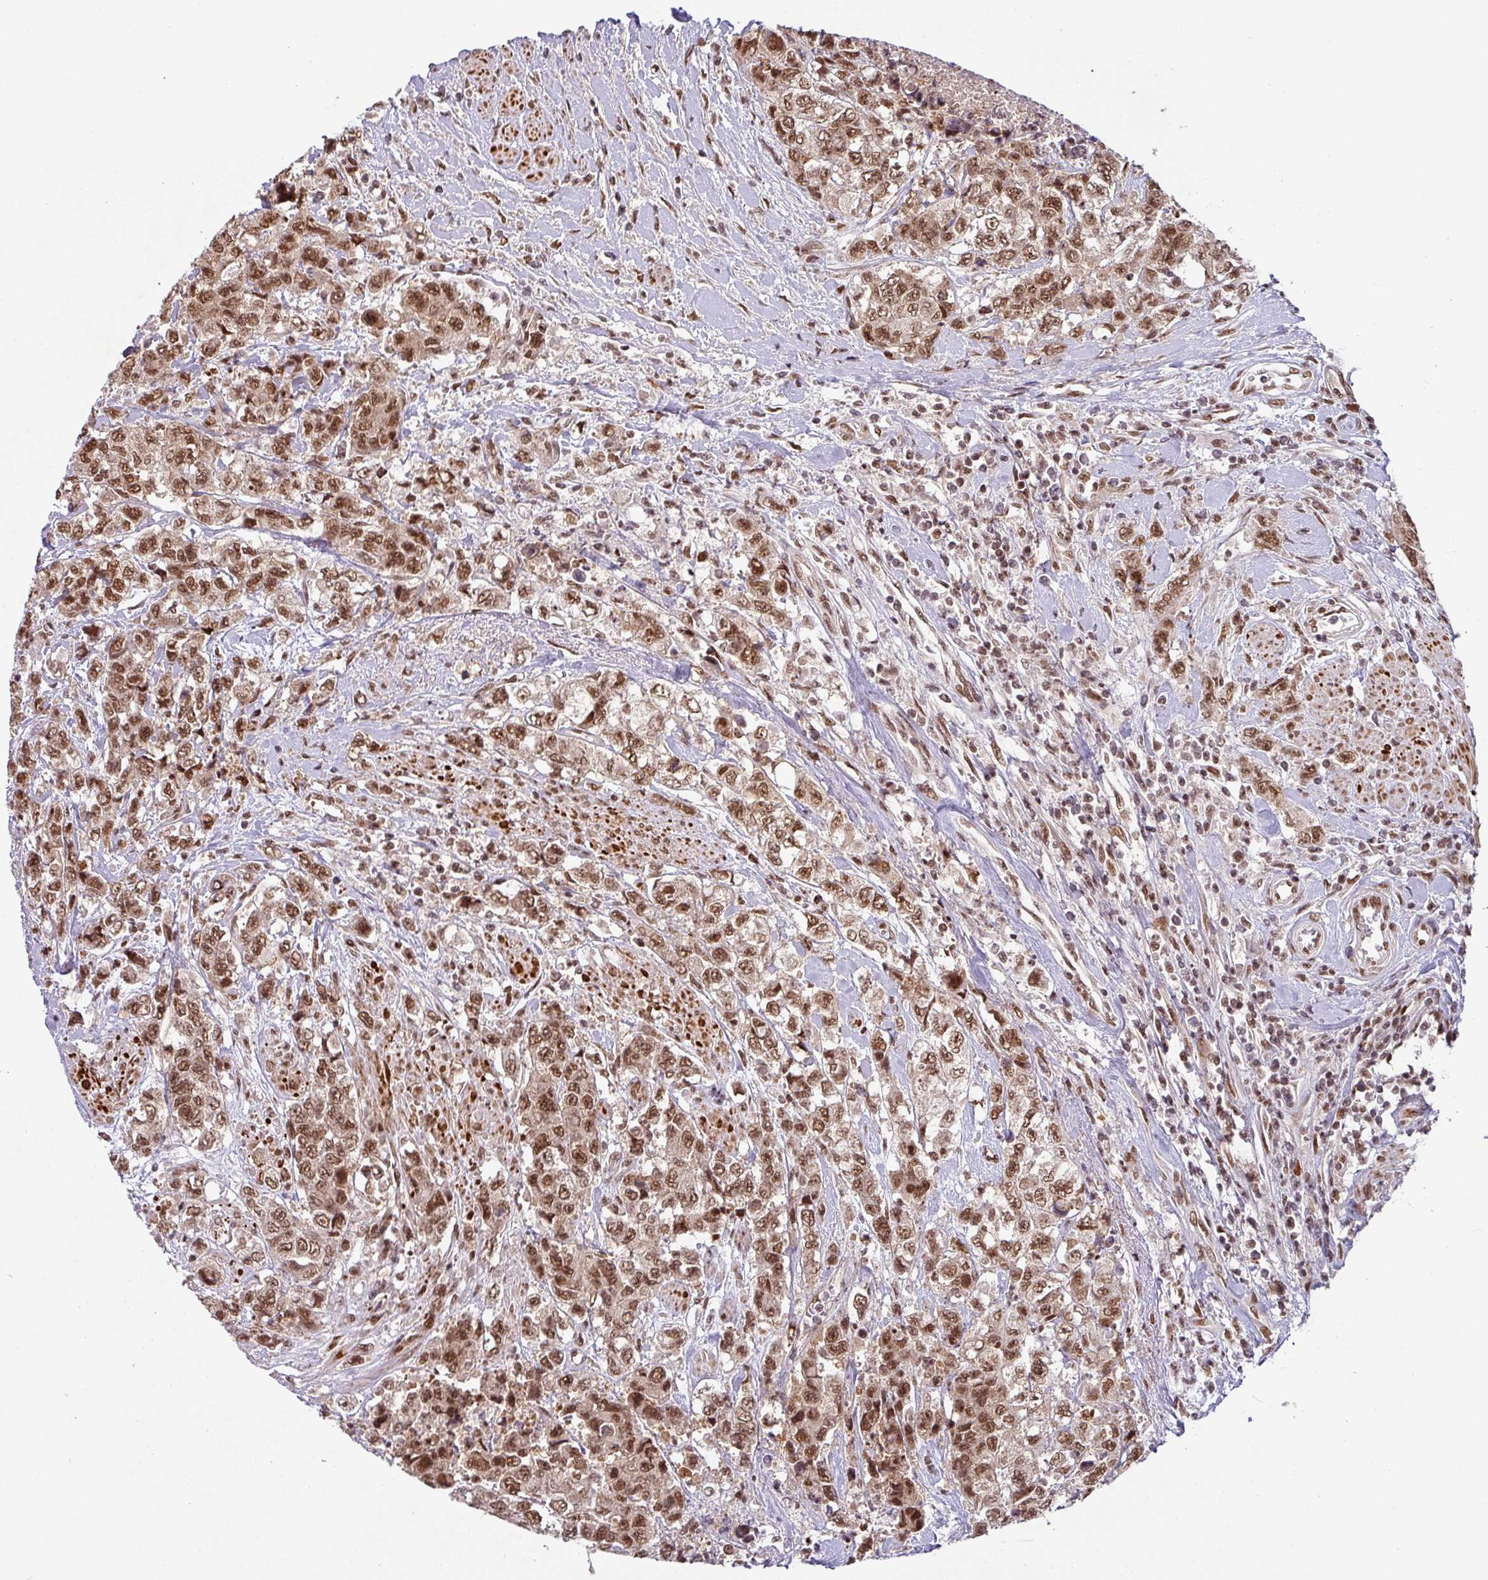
{"staining": {"intensity": "strong", "quantity": ">75%", "location": "nuclear"}, "tissue": "urothelial cancer", "cell_type": "Tumor cells", "image_type": "cancer", "snomed": [{"axis": "morphology", "description": "Urothelial carcinoma, High grade"}, {"axis": "topography", "description": "Urinary bladder"}], "caption": "Urothelial cancer stained with IHC exhibits strong nuclear positivity in about >75% of tumor cells. The protein is shown in brown color, while the nuclei are stained blue.", "gene": "SRSF2", "patient": {"sex": "female", "age": 78}}